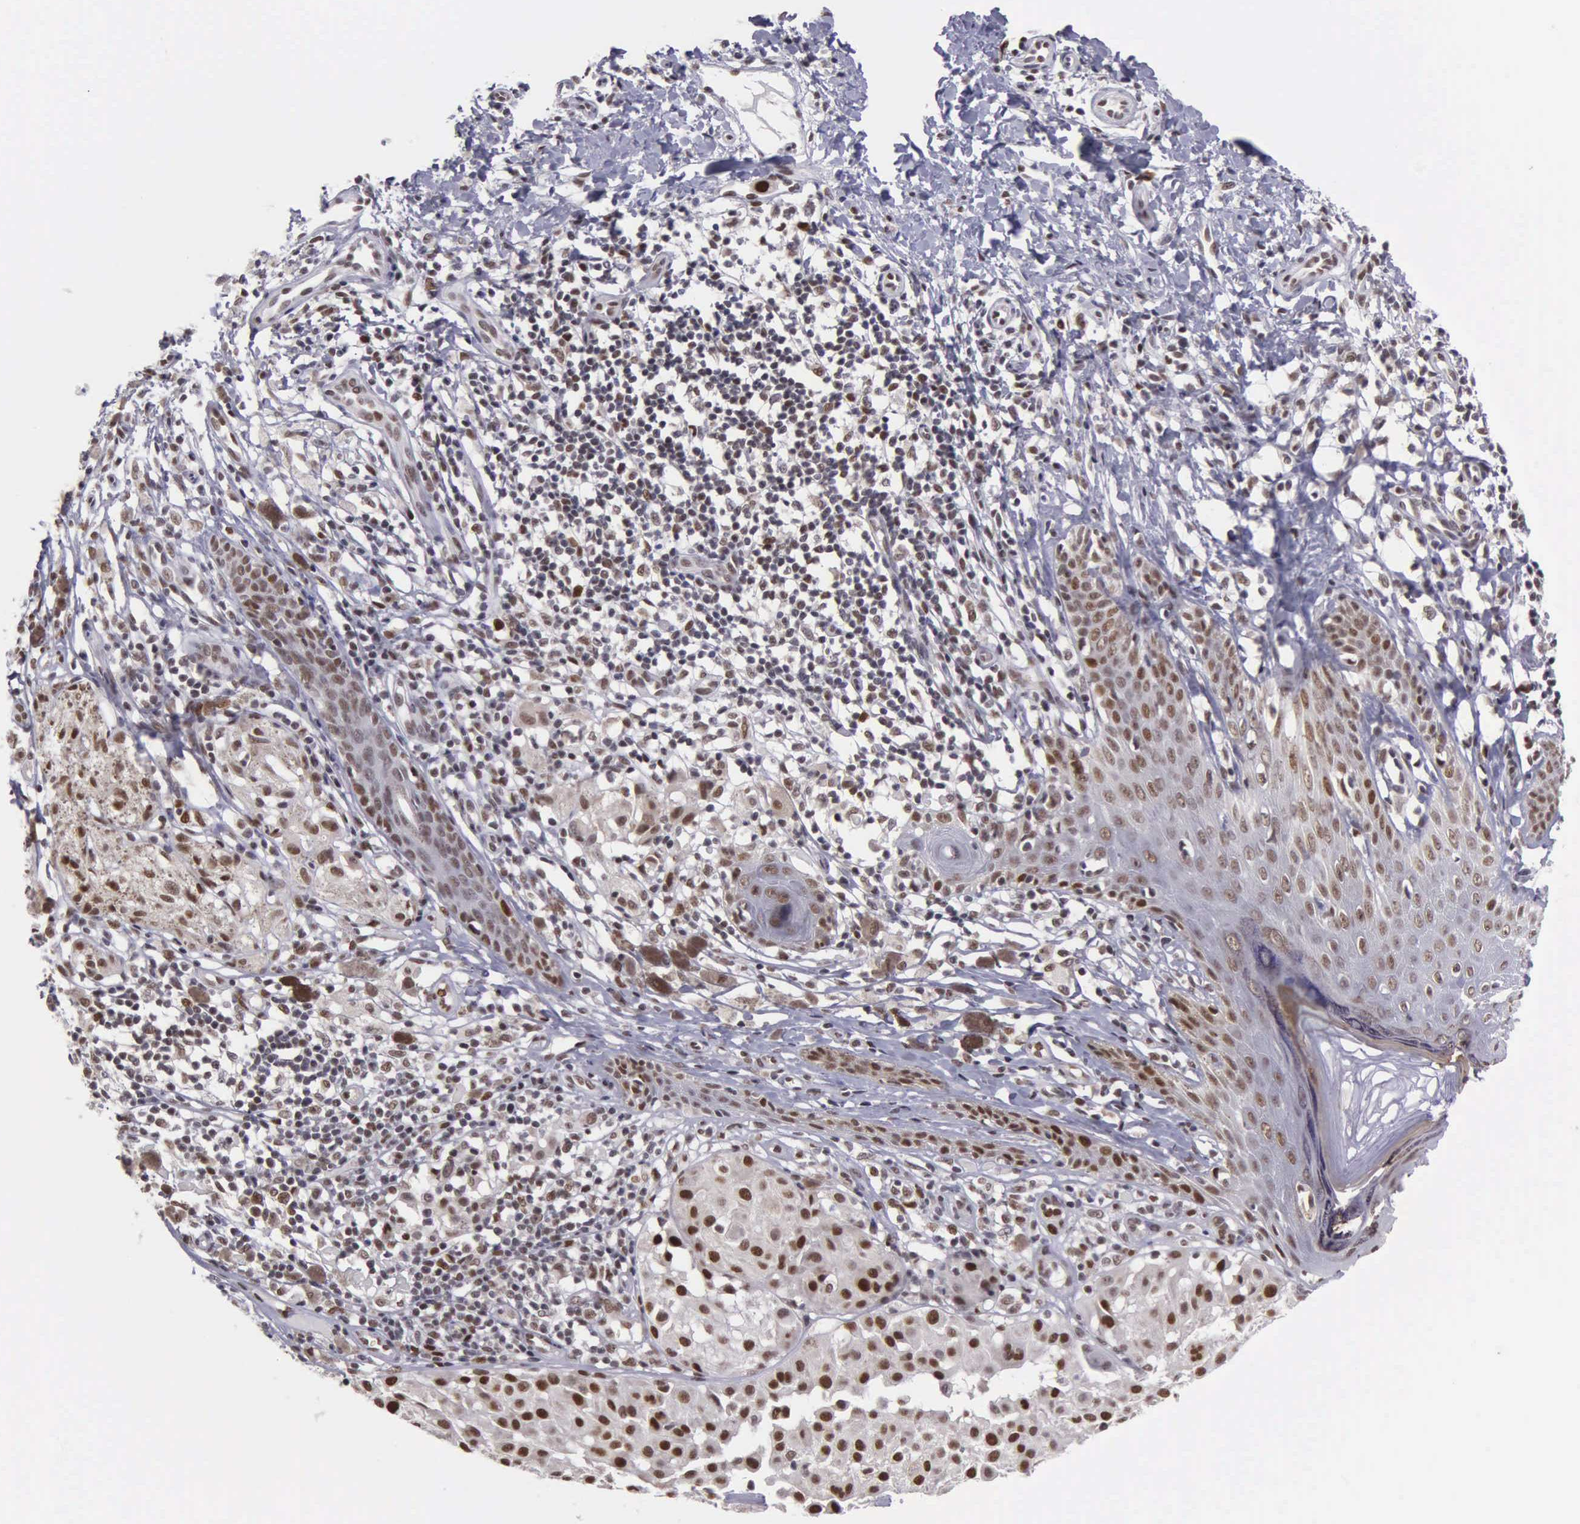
{"staining": {"intensity": "moderate", "quantity": ">75%", "location": "cytoplasmic/membranous,nuclear"}, "tissue": "melanoma", "cell_type": "Tumor cells", "image_type": "cancer", "snomed": [{"axis": "morphology", "description": "Malignant melanoma, NOS"}, {"axis": "topography", "description": "Skin"}], "caption": "This histopathology image demonstrates malignant melanoma stained with immunohistochemistry (IHC) to label a protein in brown. The cytoplasmic/membranous and nuclear of tumor cells show moderate positivity for the protein. Nuclei are counter-stained blue.", "gene": "UBR7", "patient": {"sex": "male", "age": 36}}